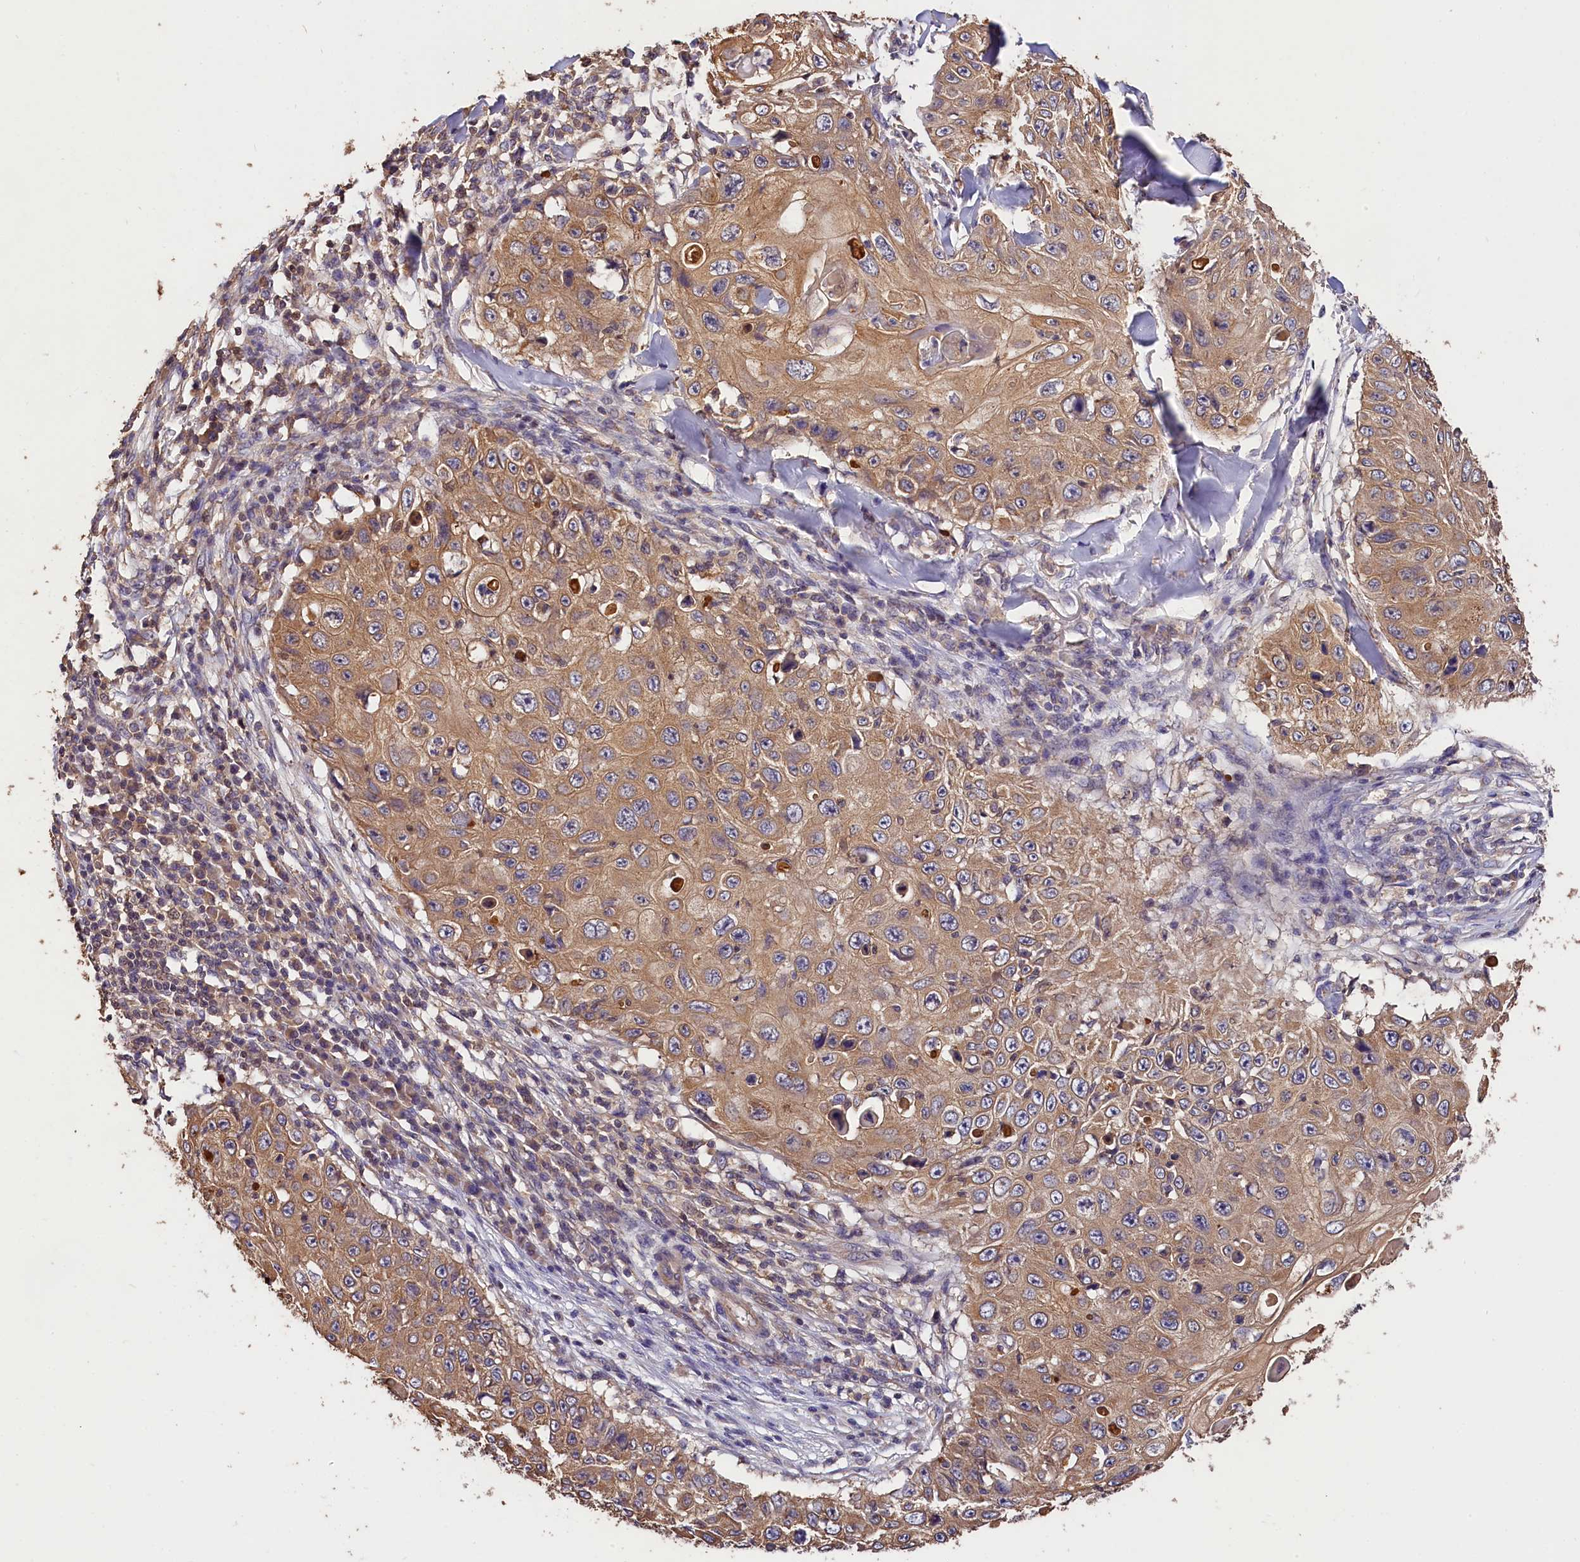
{"staining": {"intensity": "moderate", "quantity": ">75%", "location": "cytoplasmic/membranous"}, "tissue": "skin cancer", "cell_type": "Tumor cells", "image_type": "cancer", "snomed": [{"axis": "morphology", "description": "Squamous cell carcinoma, NOS"}, {"axis": "topography", "description": "Skin"}], "caption": "Skin cancer (squamous cell carcinoma) tissue displays moderate cytoplasmic/membranous expression in approximately >75% of tumor cells The staining was performed using DAB to visualize the protein expression in brown, while the nuclei were stained in blue with hematoxylin (Magnification: 20x).", "gene": "OAS3", "patient": {"sex": "male", "age": 86}}